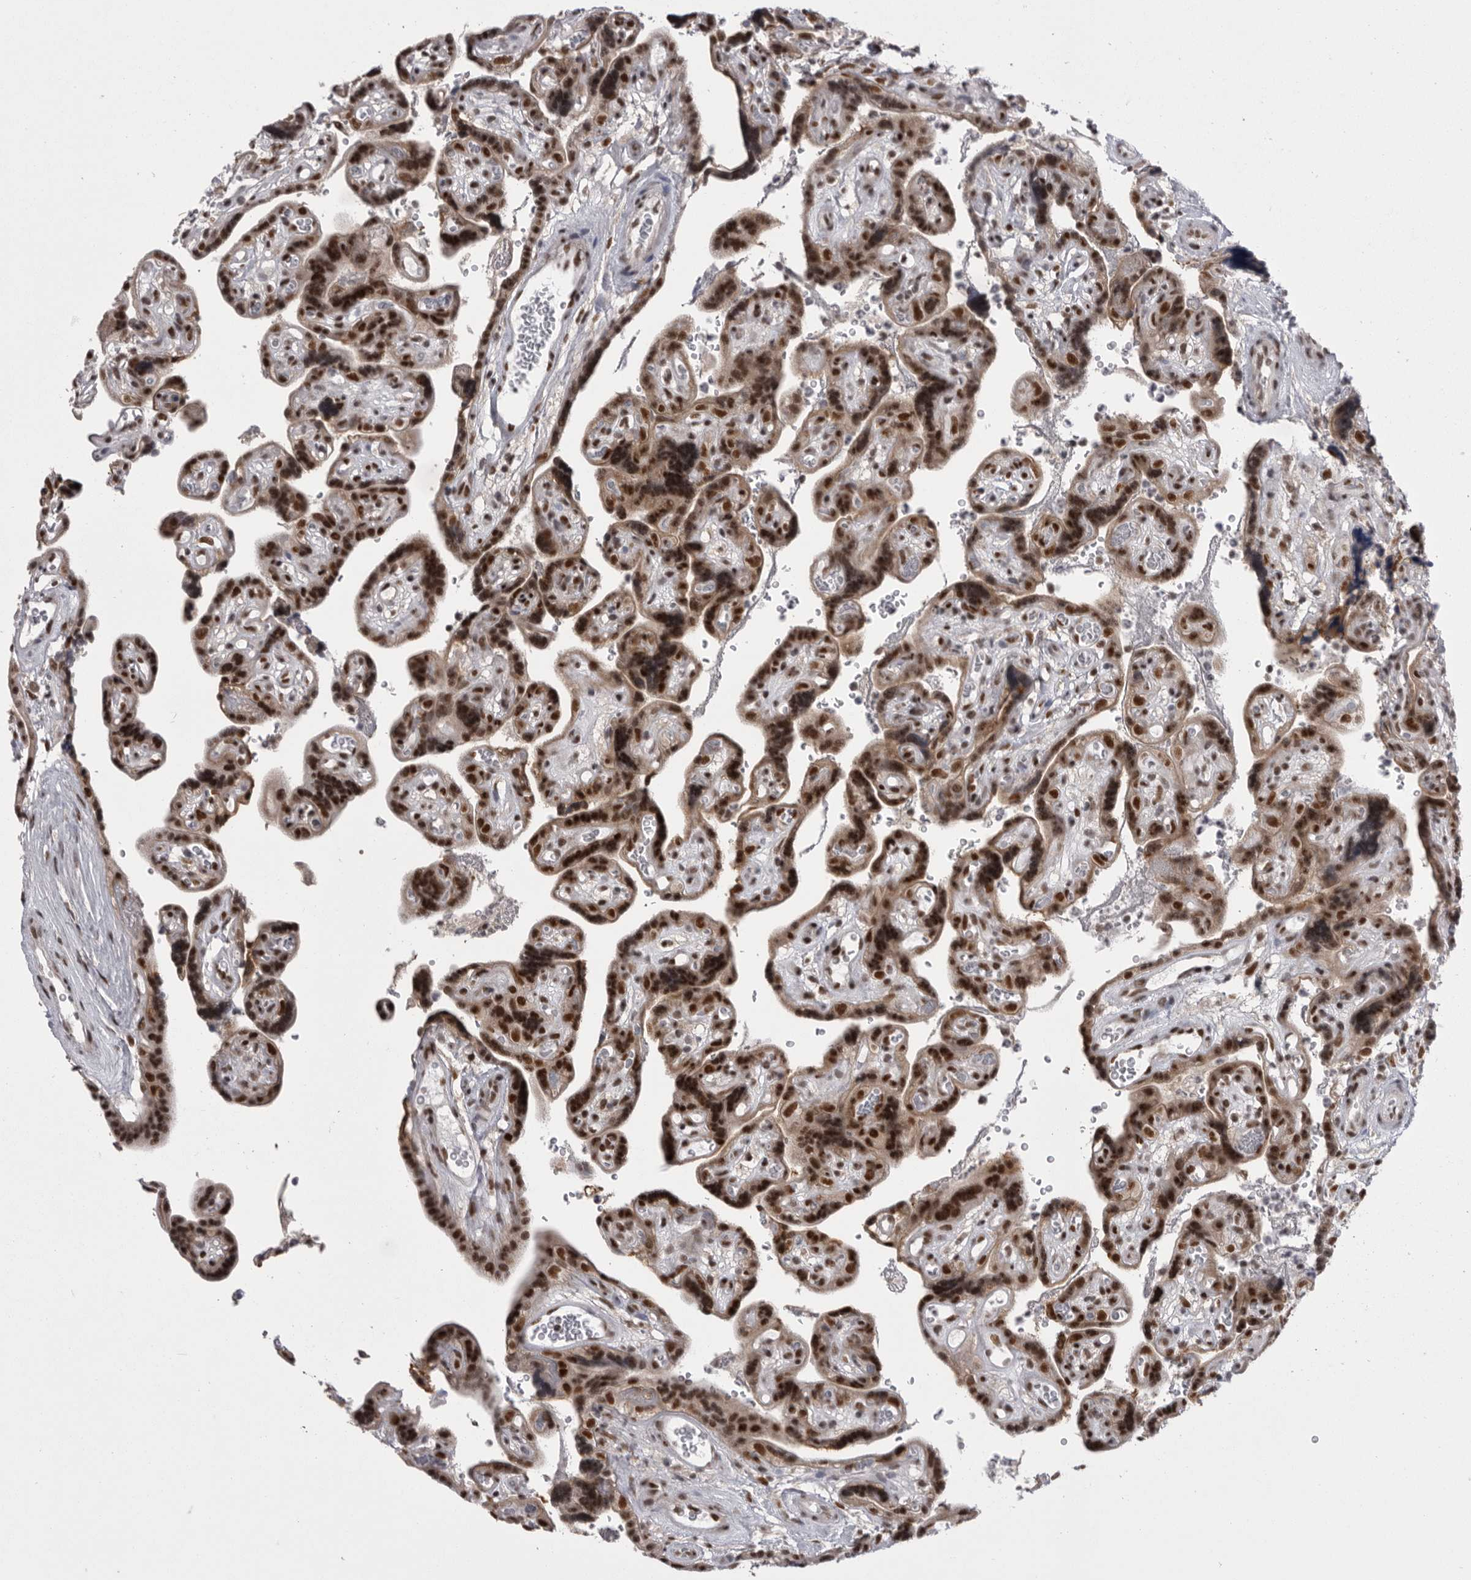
{"staining": {"intensity": "strong", "quantity": ">75%", "location": "nuclear"}, "tissue": "placenta", "cell_type": "Decidual cells", "image_type": "normal", "snomed": [{"axis": "morphology", "description": "Normal tissue, NOS"}, {"axis": "topography", "description": "Placenta"}], "caption": "Immunohistochemistry (IHC) histopathology image of benign placenta stained for a protein (brown), which displays high levels of strong nuclear staining in about >75% of decidual cells.", "gene": "MEPCE", "patient": {"sex": "female", "age": 30}}